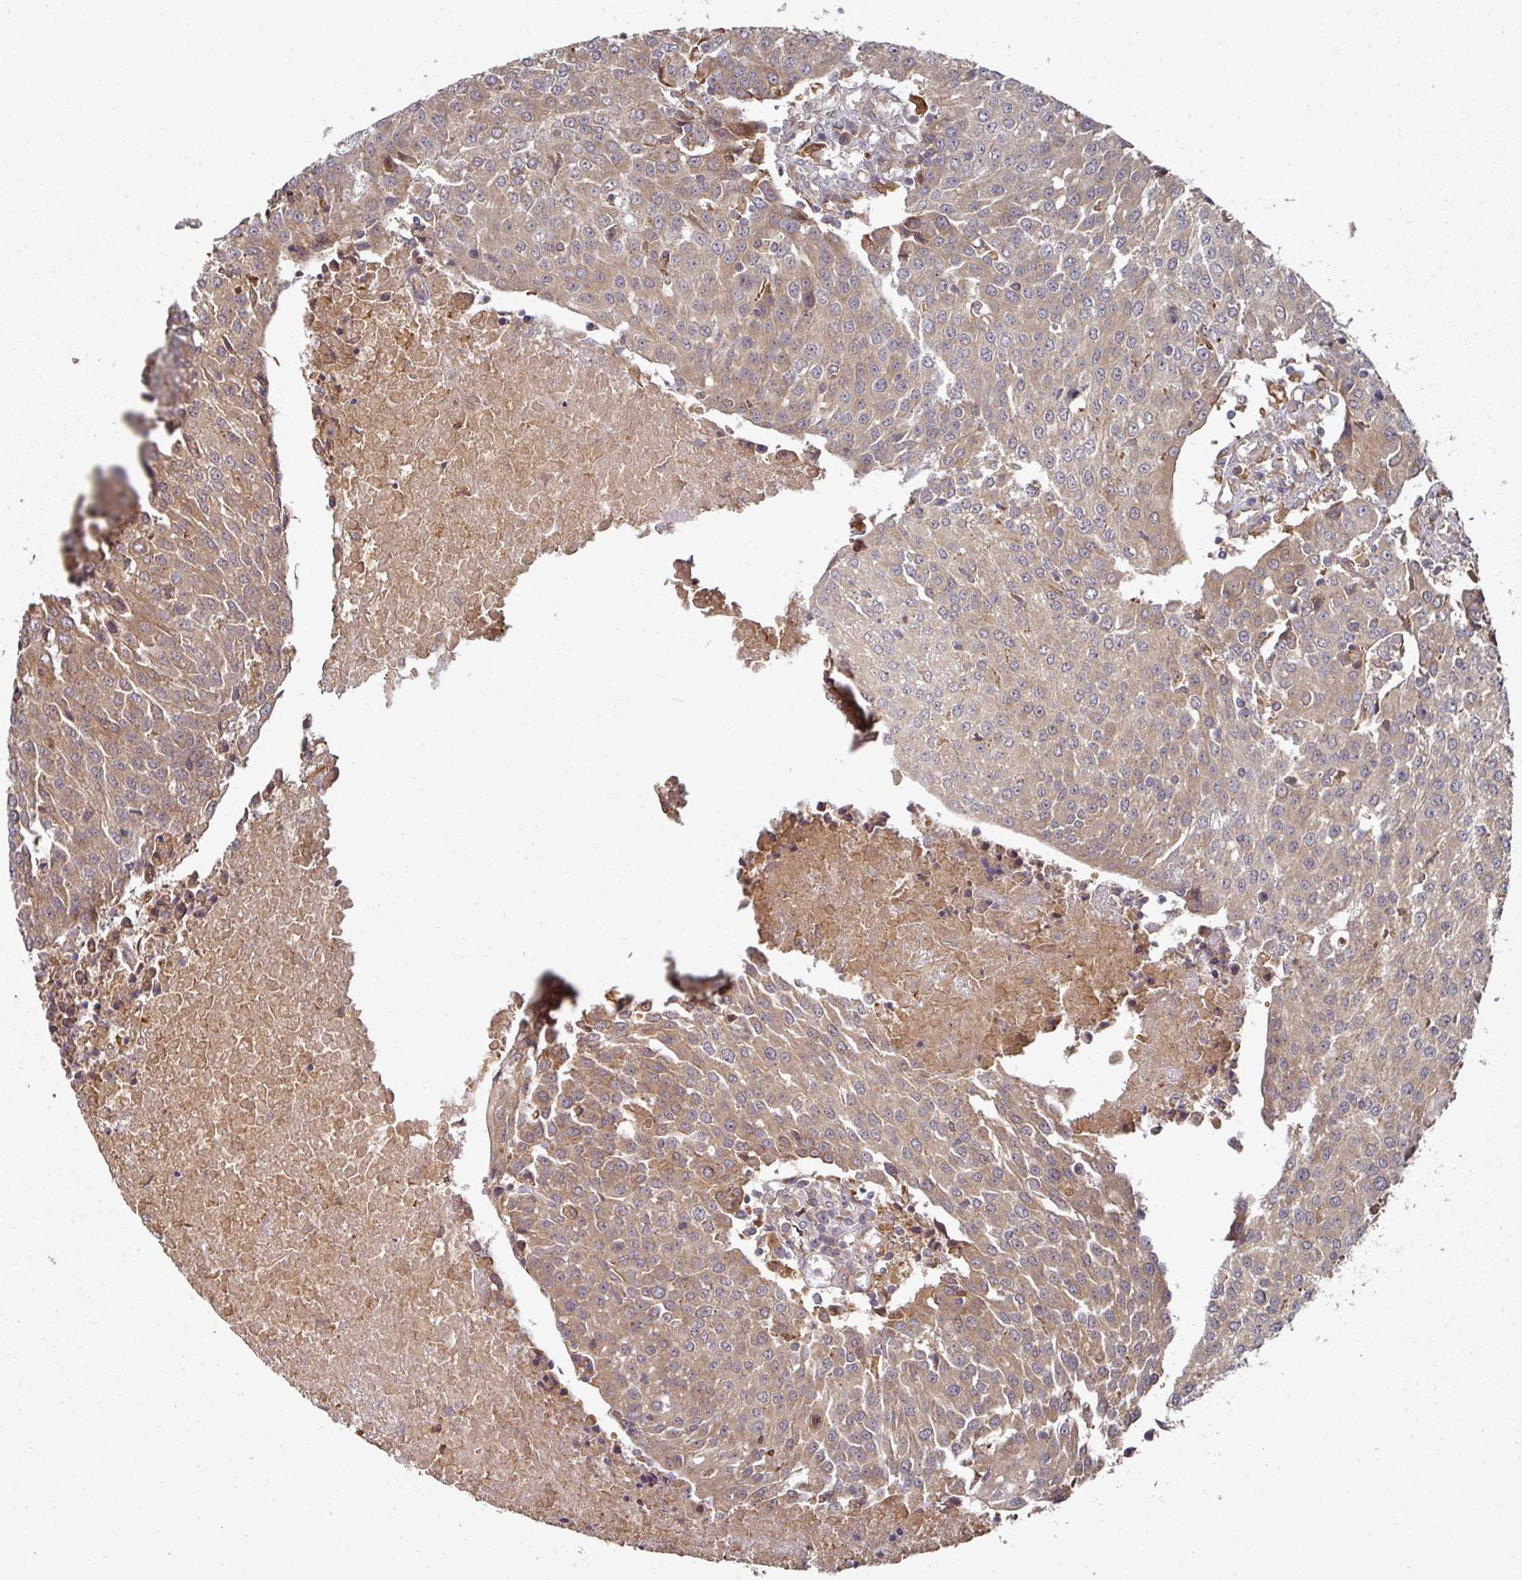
{"staining": {"intensity": "moderate", "quantity": ">75%", "location": "cytoplasmic/membranous"}, "tissue": "urothelial cancer", "cell_type": "Tumor cells", "image_type": "cancer", "snomed": [{"axis": "morphology", "description": "Urothelial carcinoma, High grade"}, {"axis": "topography", "description": "Urinary bladder"}], "caption": "Urothelial cancer stained with immunohistochemistry (IHC) displays moderate cytoplasmic/membranous staining in about >75% of tumor cells.", "gene": "CEP95", "patient": {"sex": "female", "age": 85}}